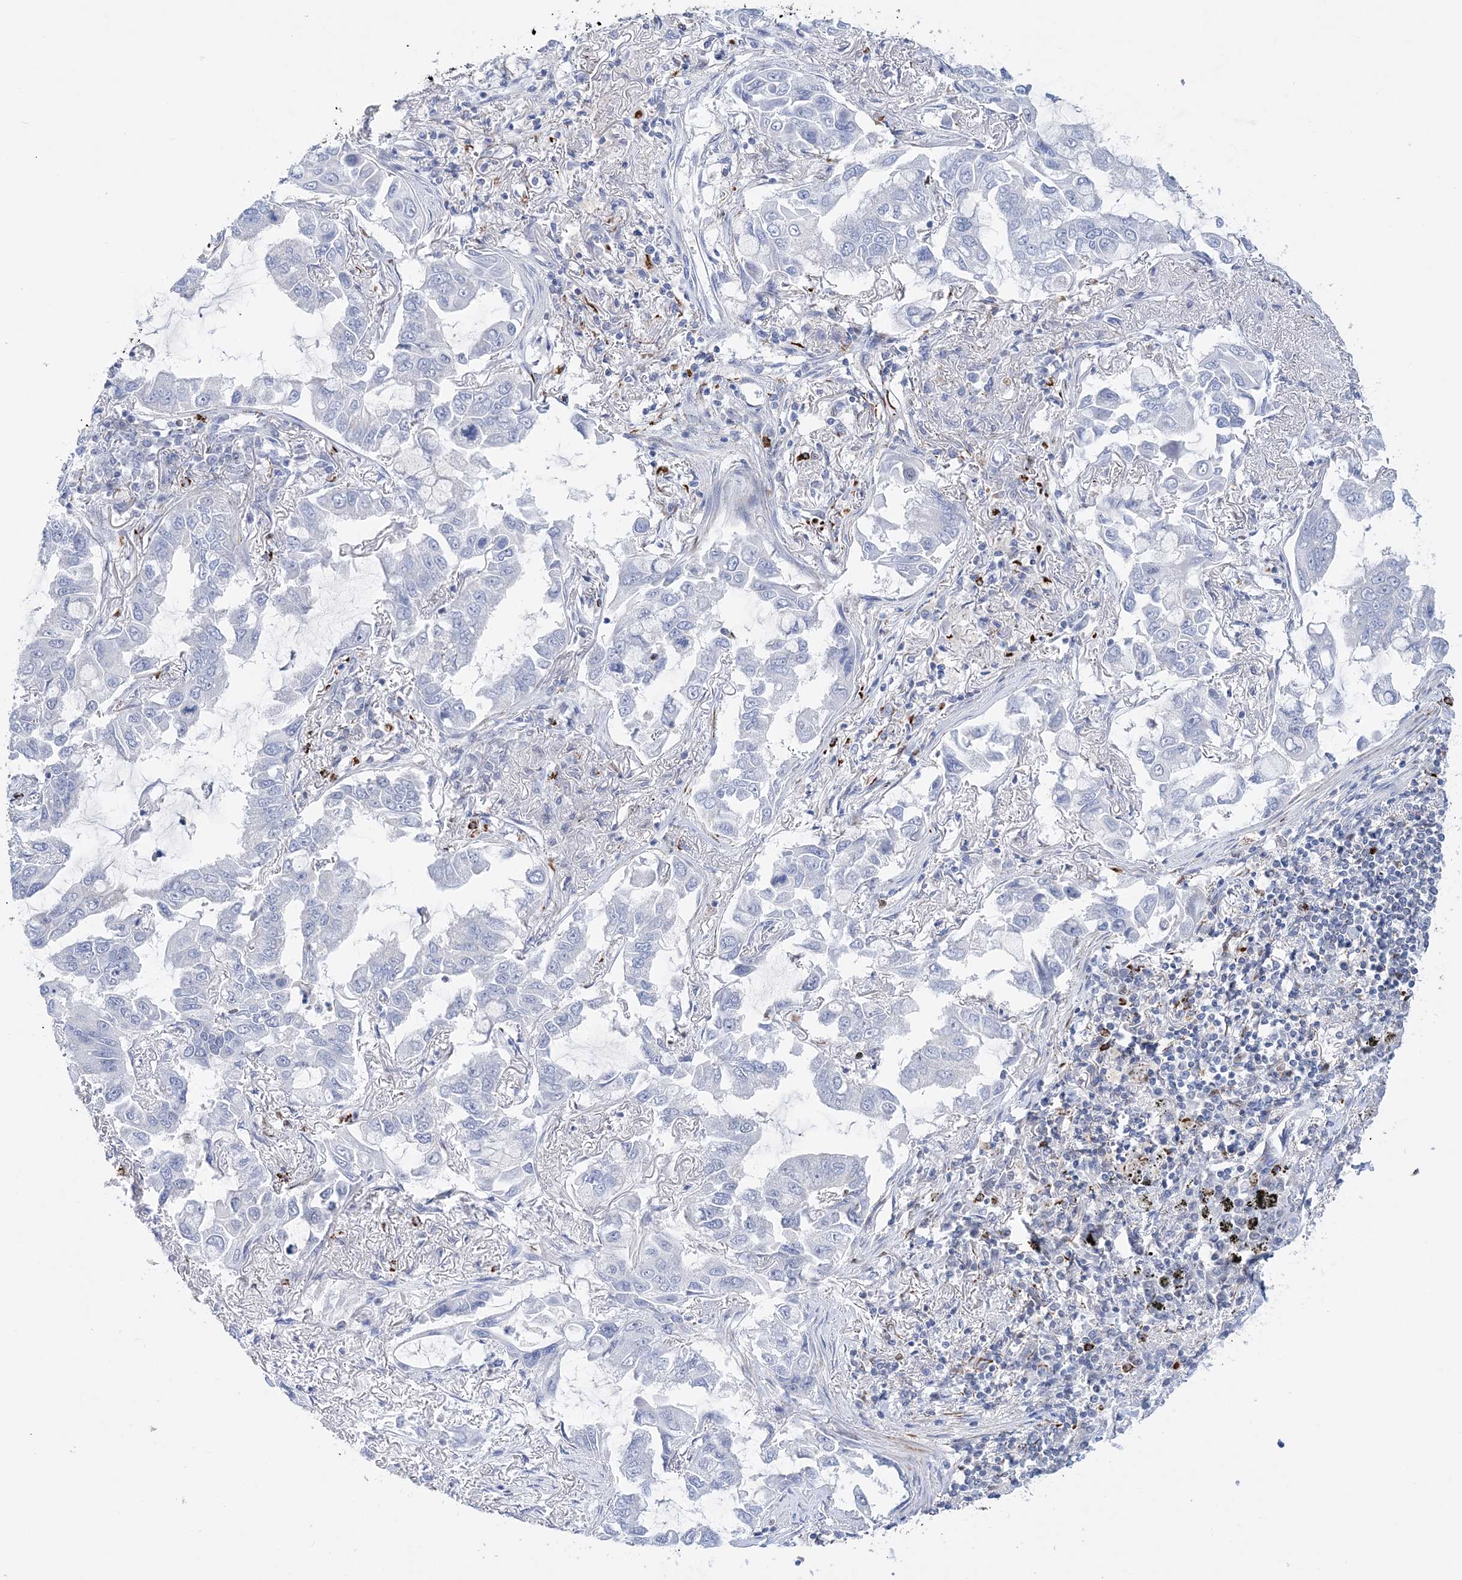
{"staining": {"intensity": "negative", "quantity": "none", "location": "none"}, "tissue": "lung cancer", "cell_type": "Tumor cells", "image_type": "cancer", "snomed": [{"axis": "morphology", "description": "Adenocarcinoma, NOS"}, {"axis": "topography", "description": "Lung"}], "caption": "A micrograph of human lung adenocarcinoma is negative for staining in tumor cells.", "gene": "NIT2", "patient": {"sex": "male", "age": 64}}